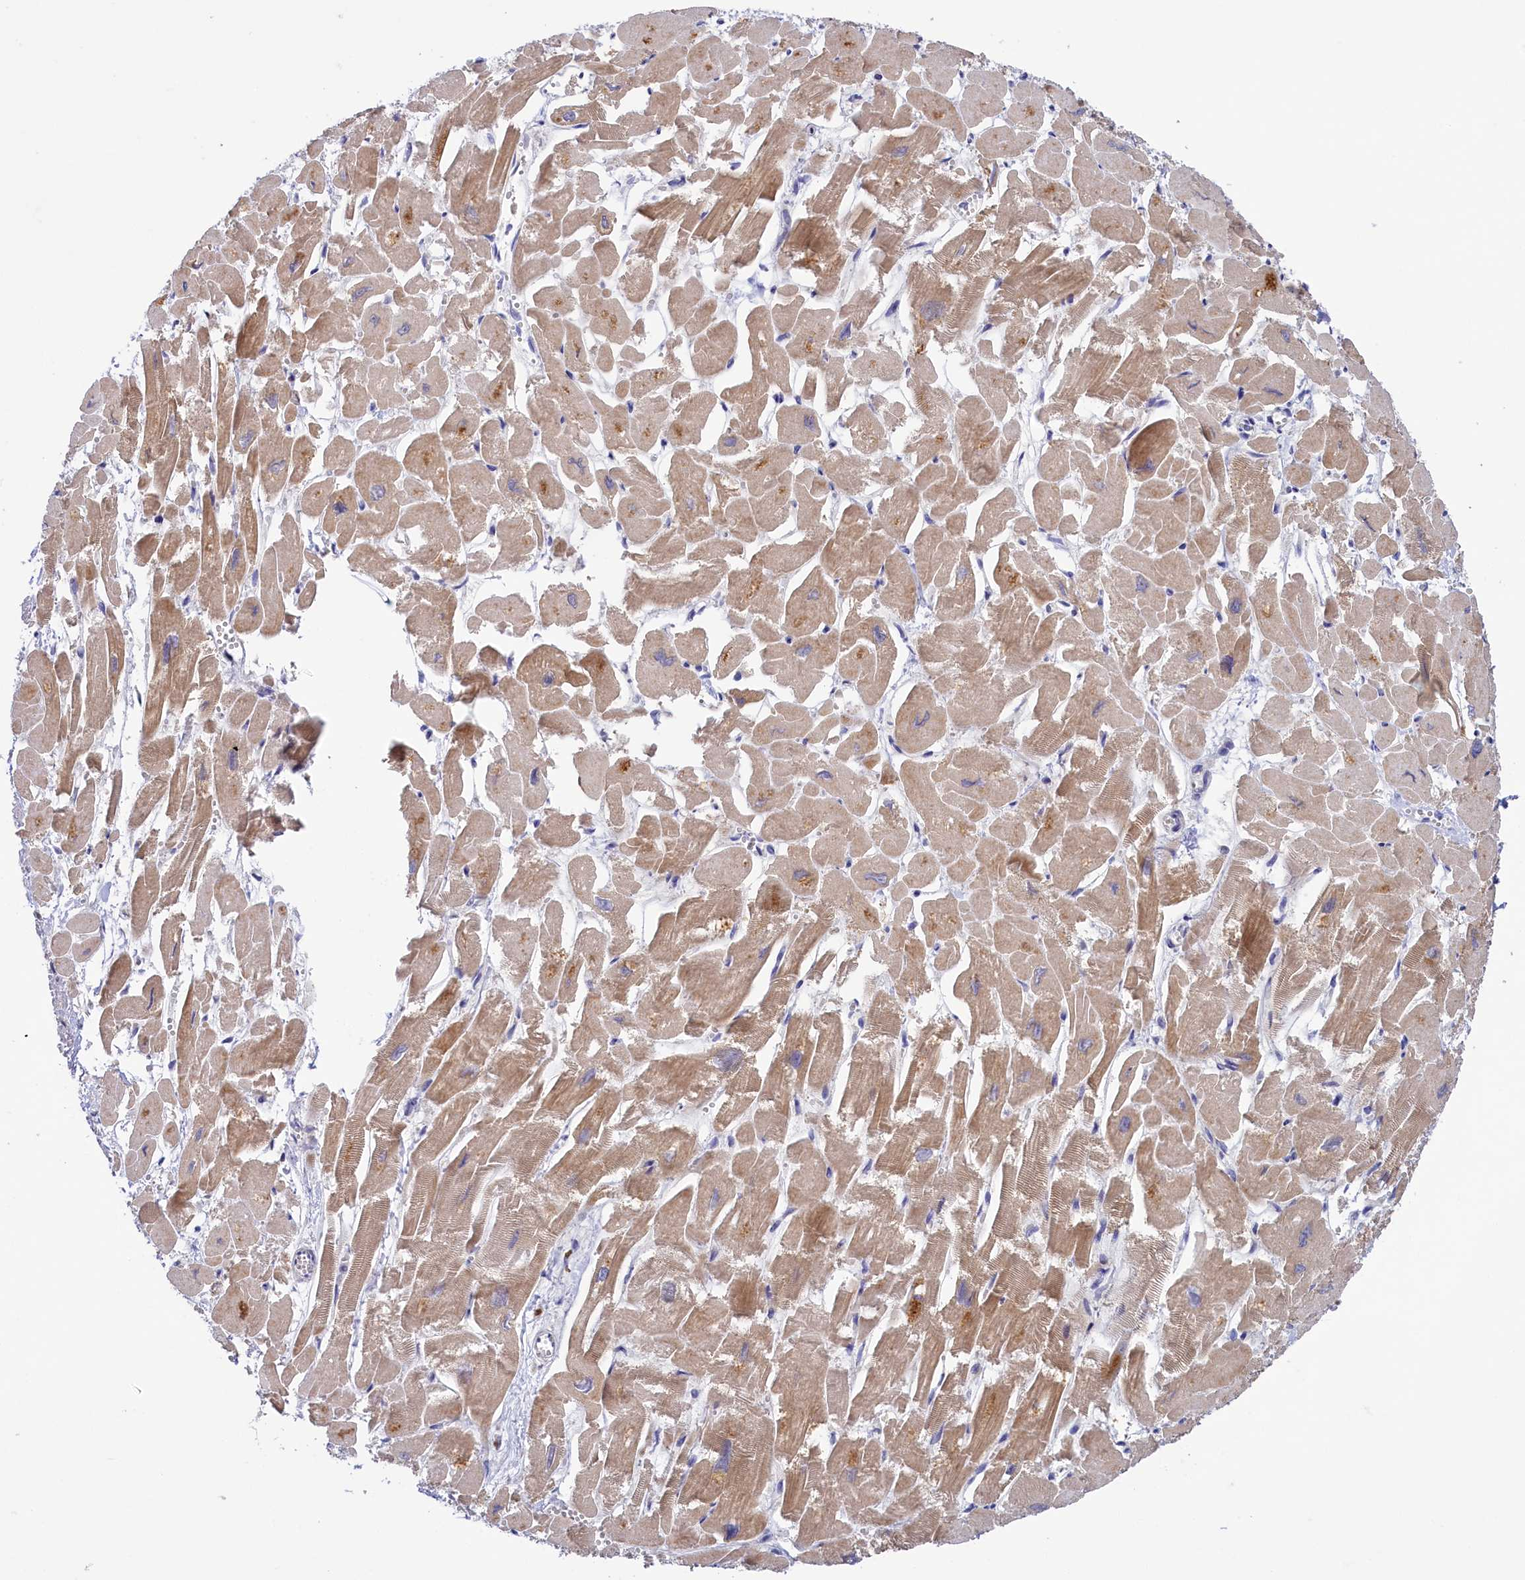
{"staining": {"intensity": "moderate", "quantity": ">75%", "location": "cytoplasmic/membranous"}, "tissue": "heart muscle", "cell_type": "Cardiomyocytes", "image_type": "normal", "snomed": [{"axis": "morphology", "description": "Normal tissue, NOS"}, {"axis": "topography", "description": "Heart"}], "caption": "The image displays a brown stain indicating the presence of a protein in the cytoplasmic/membranous of cardiomyocytes in heart muscle. The protein of interest is shown in brown color, while the nuclei are stained blue.", "gene": "HYKK", "patient": {"sex": "male", "age": 54}}